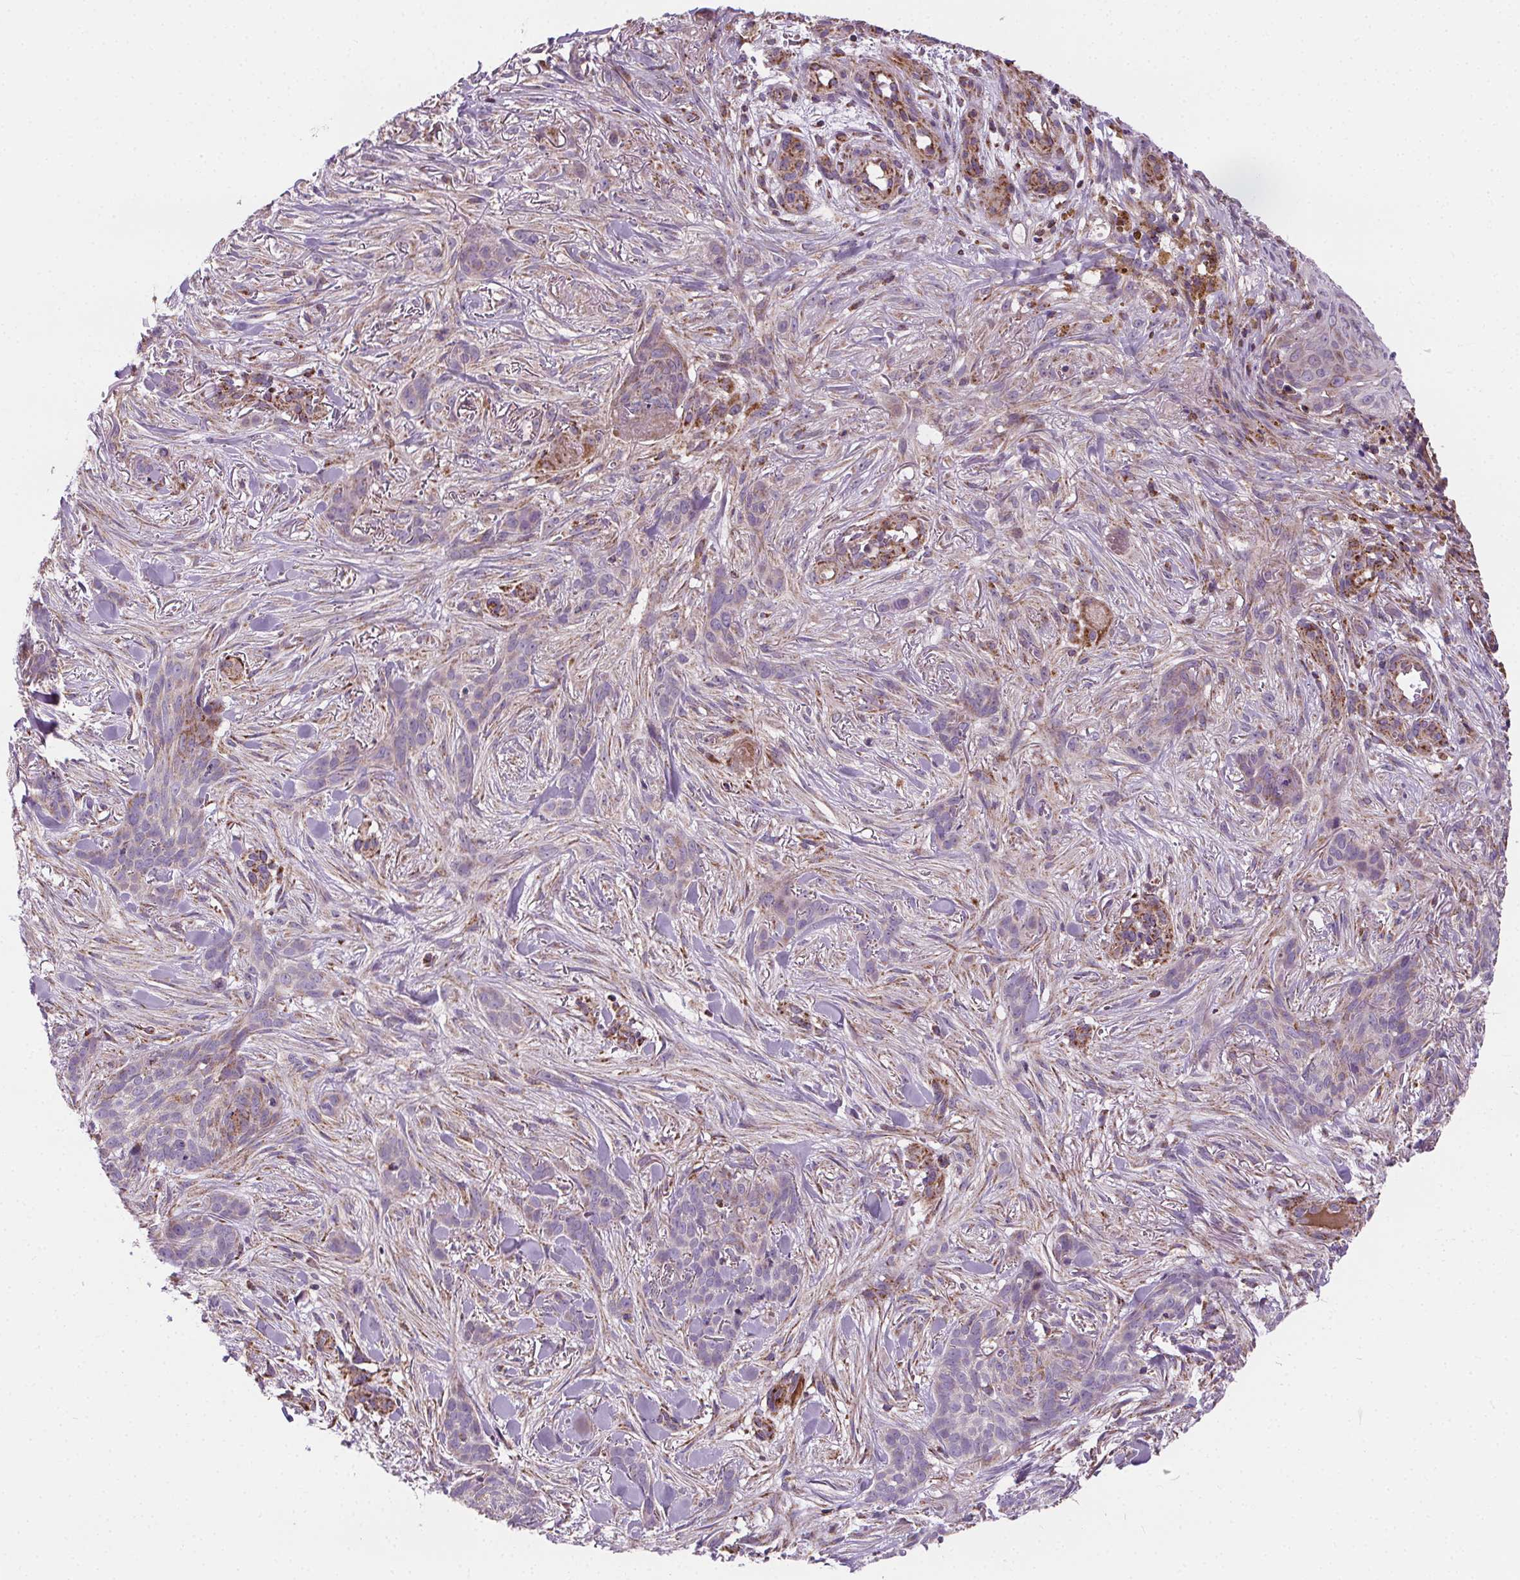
{"staining": {"intensity": "moderate", "quantity": "<25%", "location": "cytoplasmic/membranous"}, "tissue": "skin cancer", "cell_type": "Tumor cells", "image_type": "cancer", "snomed": [{"axis": "morphology", "description": "Basal cell carcinoma"}, {"axis": "topography", "description": "Skin"}], "caption": "Protein analysis of basal cell carcinoma (skin) tissue reveals moderate cytoplasmic/membranous expression in about <25% of tumor cells.", "gene": "GOLT1B", "patient": {"sex": "female", "age": 61}}